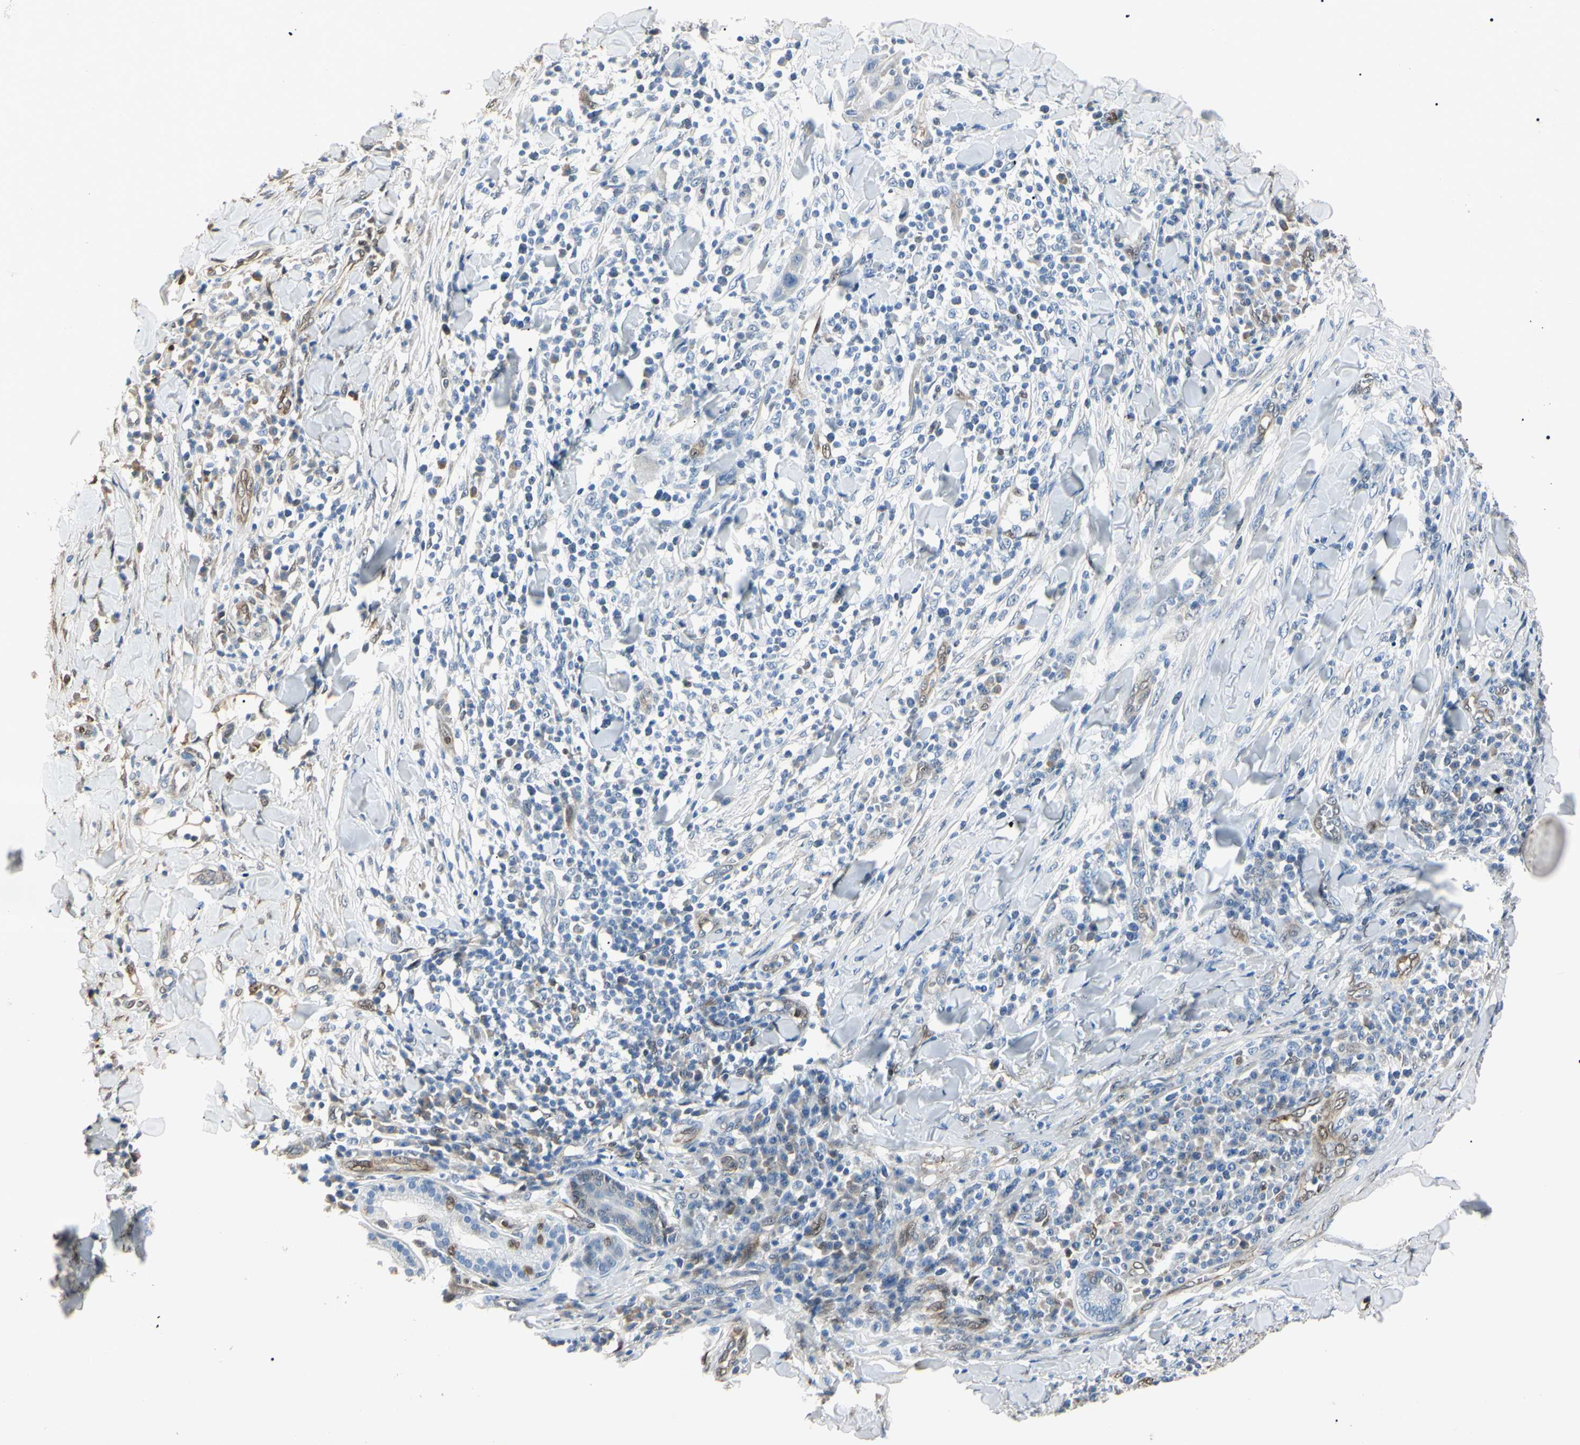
{"staining": {"intensity": "weak", "quantity": "<25%", "location": "cytoplasmic/membranous"}, "tissue": "skin cancer", "cell_type": "Tumor cells", "image_type": "cancer", "snomed": [{"axis": "morphology", "description": "Squamous cell carcinoma, NOS"}, {"axis": "topography", "description": "Skin"}], "caption": "High power microscopy histopathology image of an immunohistochemistry histopathology image of skin cancer (squamous cell carcinoma), revealing no significant positivity in tumor cells.", "gene": "AKR1C3", "patient": {"sex": "male", "age": 24}}